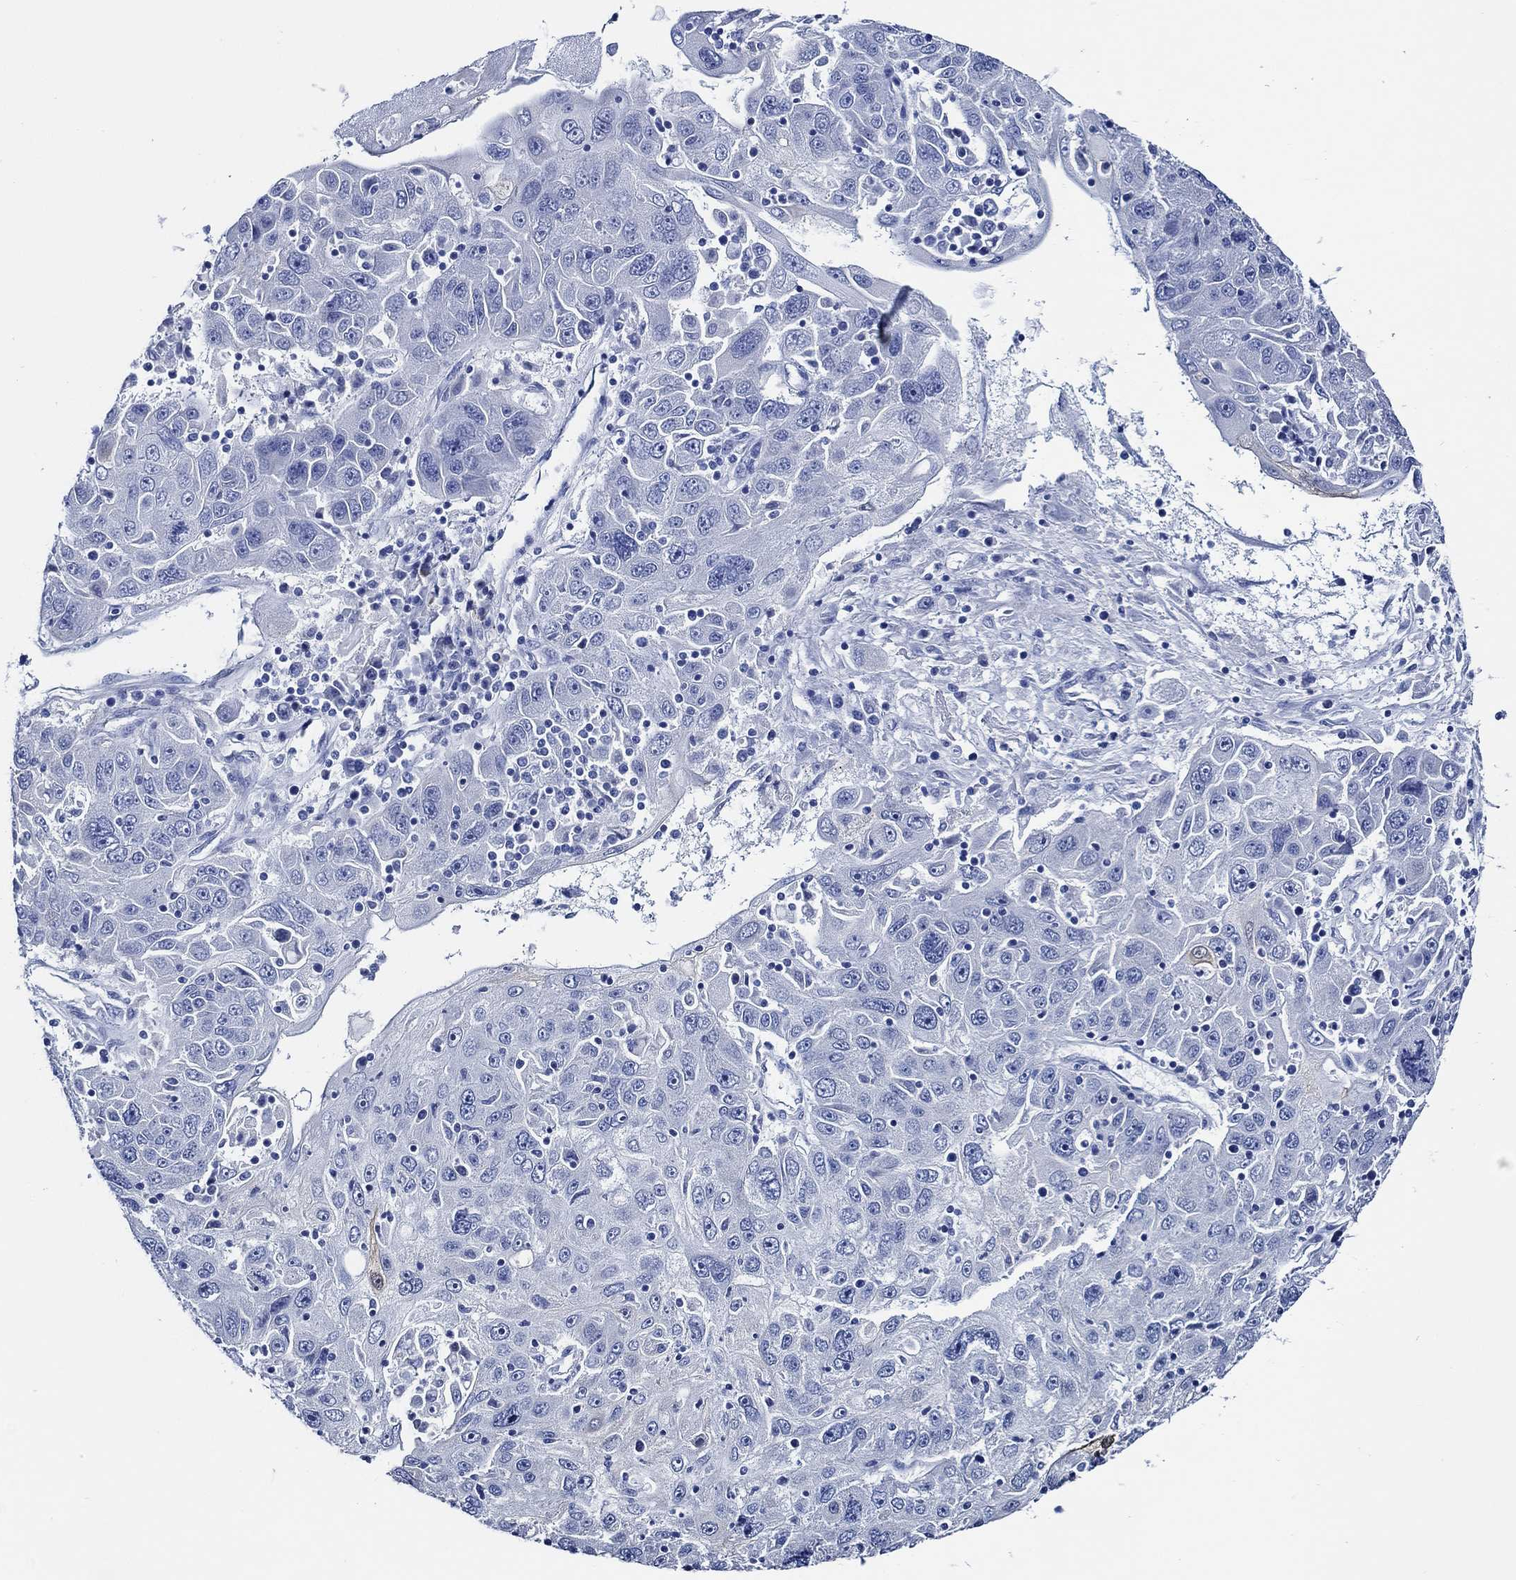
{"staining": {"intensity": "negative", "quantity": "none", "location": "none"}, "tissue": "stomach cancer", "cell_type": "Tumor cells", "image_type": "cancer", "snomed": [{"axis": "morphology", "description": "Adenocarcinoma, NOS"}, {"axis": "topography", "description": "Stomach"}], "caption": "Stomach adenocarcinoma was stained to show a protein in brown. There is no significant staining in tumor cells.", "gene": "WDR62", "patient": {"sex": "male", "age": 56}}